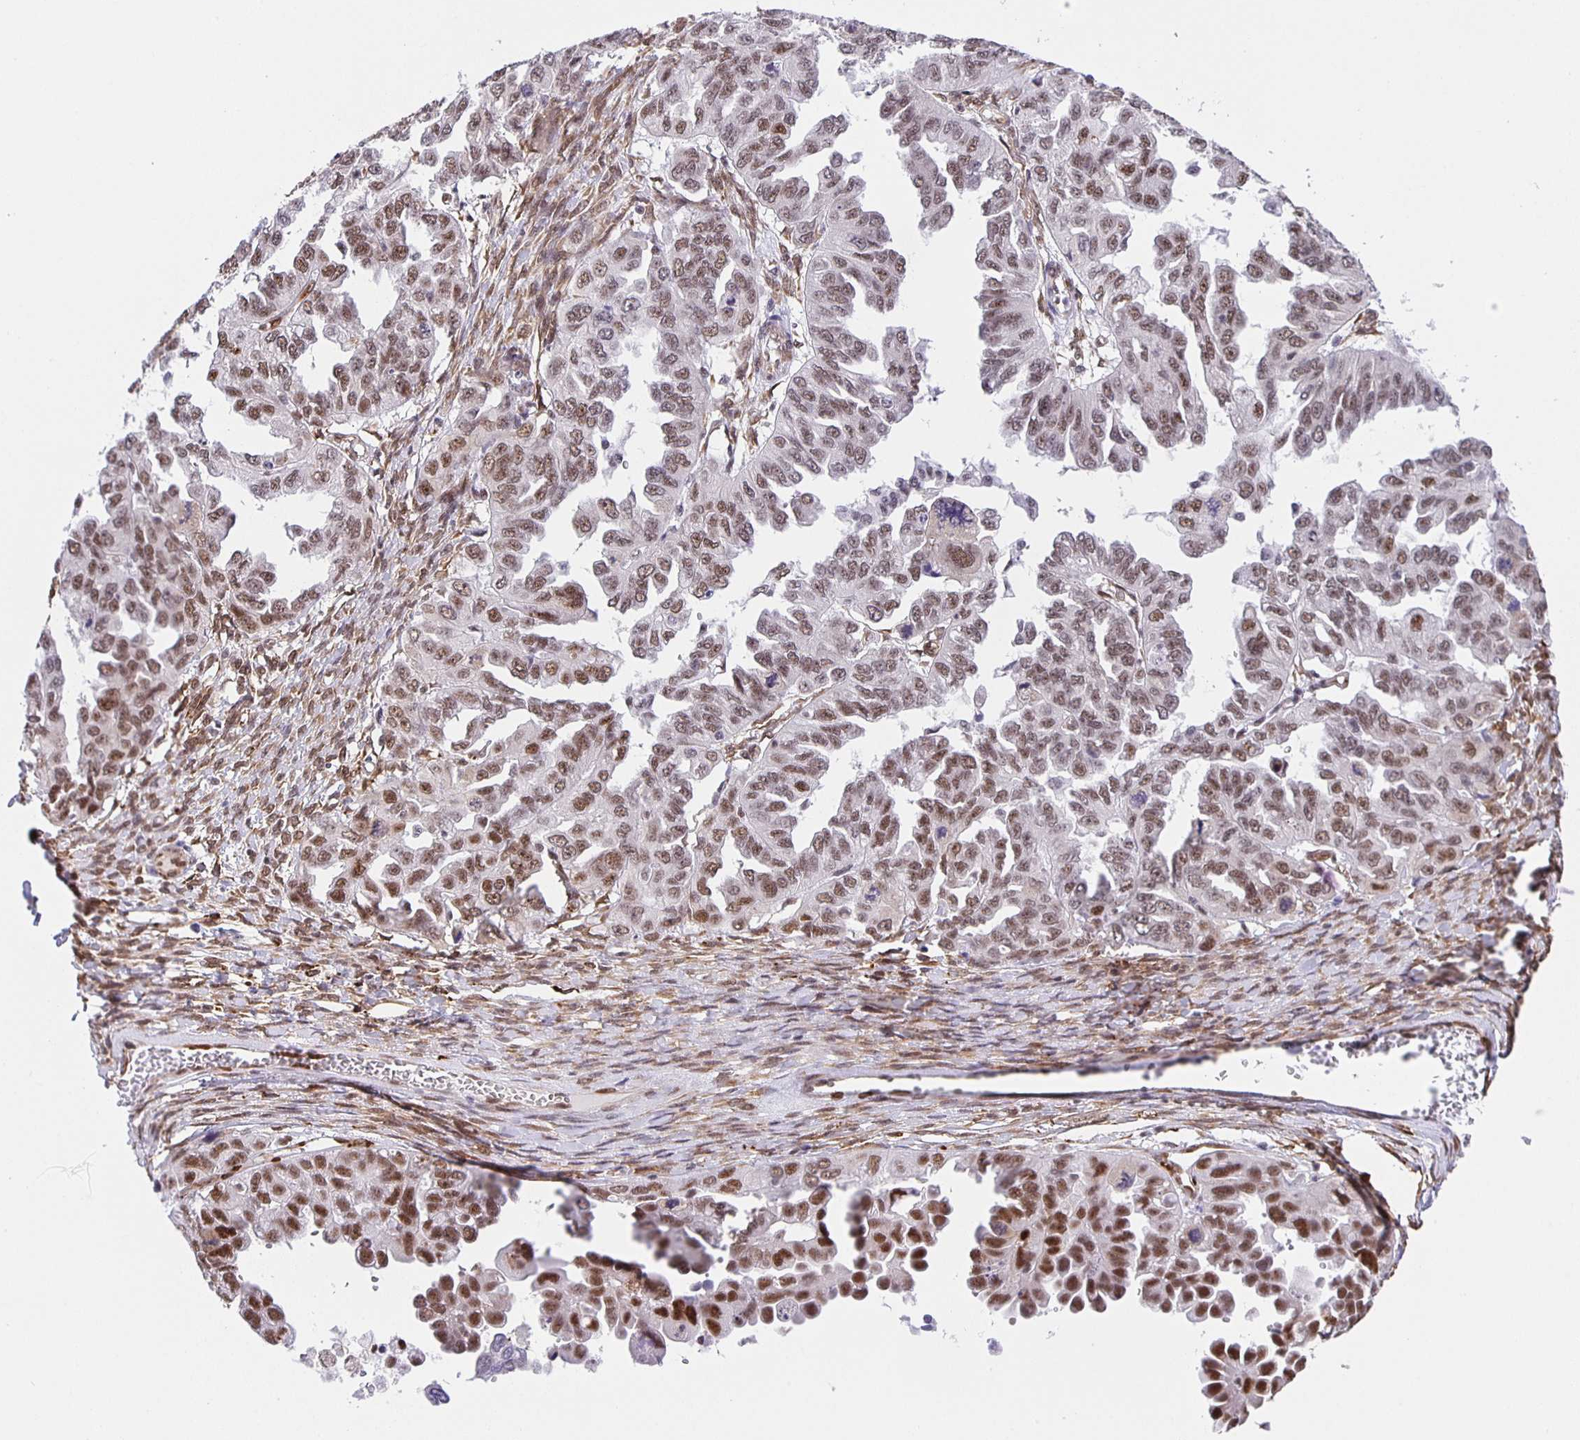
{"staining": {"intensity": "moderate", "quantity": ">75%", "location": "nuclear"}, "tissue": "ovarian cancer", "cell_type": "Tumor cells", "image_type": "cancer", "snomed": [{"axis": "morphology", "description": "Cystadenocarcinoma, serous, NOS"}, {"axis": "topography", "description": "Ovary"}], "caption": "Tumor cells demonstrate medium levels of moderate nuclear expression in approximately >75% of cells in human ovarian cancer (serous cystadenocarcinoma).", "gene": "ZRANB2", "patient": {"sex": "female", "age": 53}}